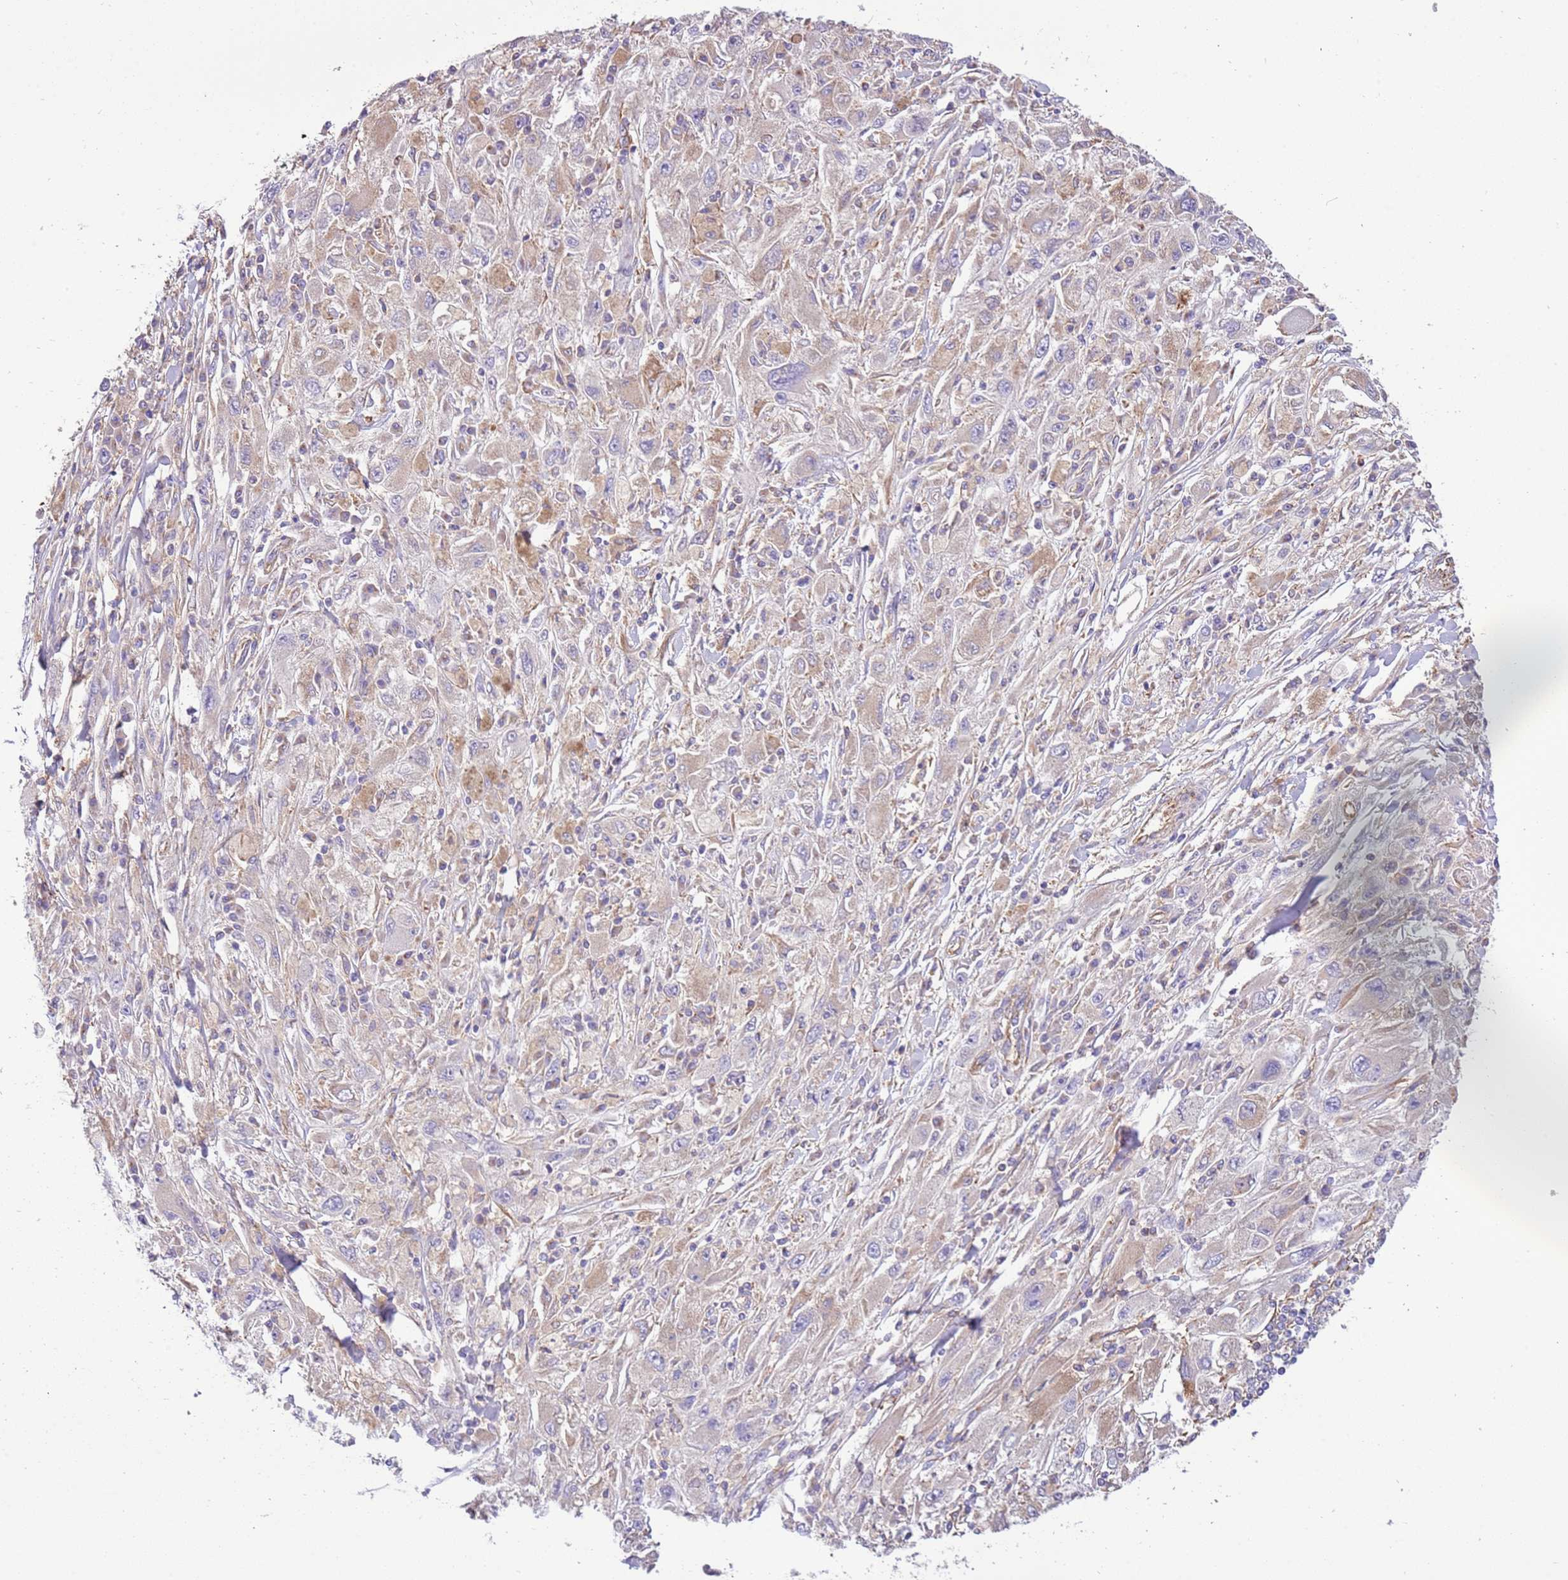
{"staining": {"intensity": "weak", "quantity": "<25%", "location": "cytoplasmic/membranous"}, "tissue": "melanoma", "cell_type": "Tumor cells", "image_type": "cancer", "snomed": [{"axis": "morphology", "description": "Malignant melanoma, Metastatic site"}, {"axis": "topography", "description": "Skin"}], "caption": "The photomicrograph reveals no staining of tumor cells in melanoma.", "gene": "NAALADL1", "patient": {"sex": "male", "age": 53}}